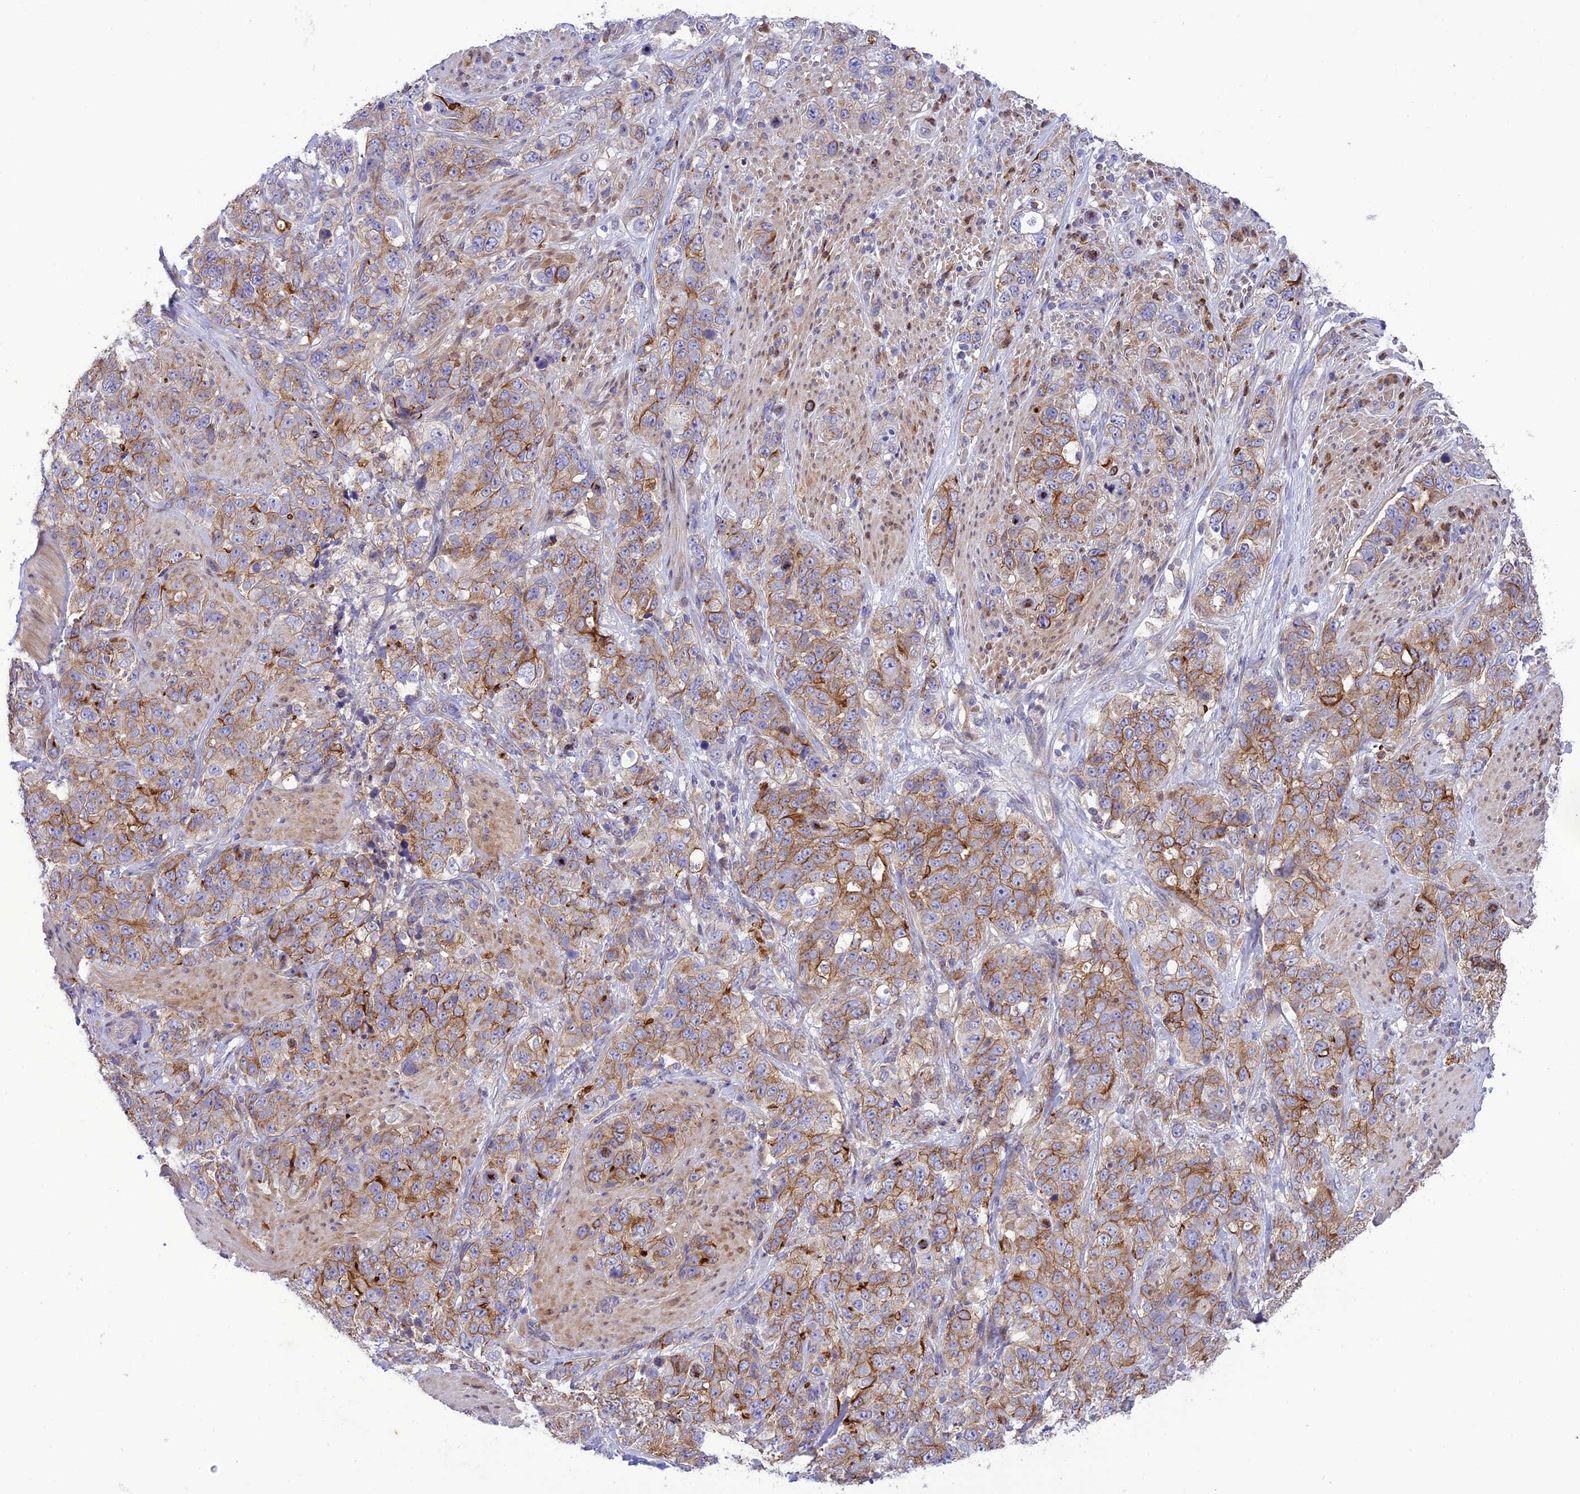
{"staining": {"intensity": "moderate", "quantity": "25%-75%", "location": "cytoplasmic/membranous"}, "tissue": "stomach cancer", "cell_type": "Tumor cells", "image_type": "cancer", "snomed": [{"axis": "morphology", "description": "Adenocarcinoma, NOS"}, {"axis": "topography", "description": "Stomach"}], "caption": "The image reveals immunohistochemical staining of stomach adenocarcinoma. There is moderate cytoplasmic/membranous positivity is present in approximately 25%-75% of tumor cells. The staining was performed using DAB (3,3'-diaminobenzidine), with brown indicating positive protein expression. Nuclei are stained blue with hematoxylin.", "gene": "JMY", "patient": {"sex": "male", "age": 48}}